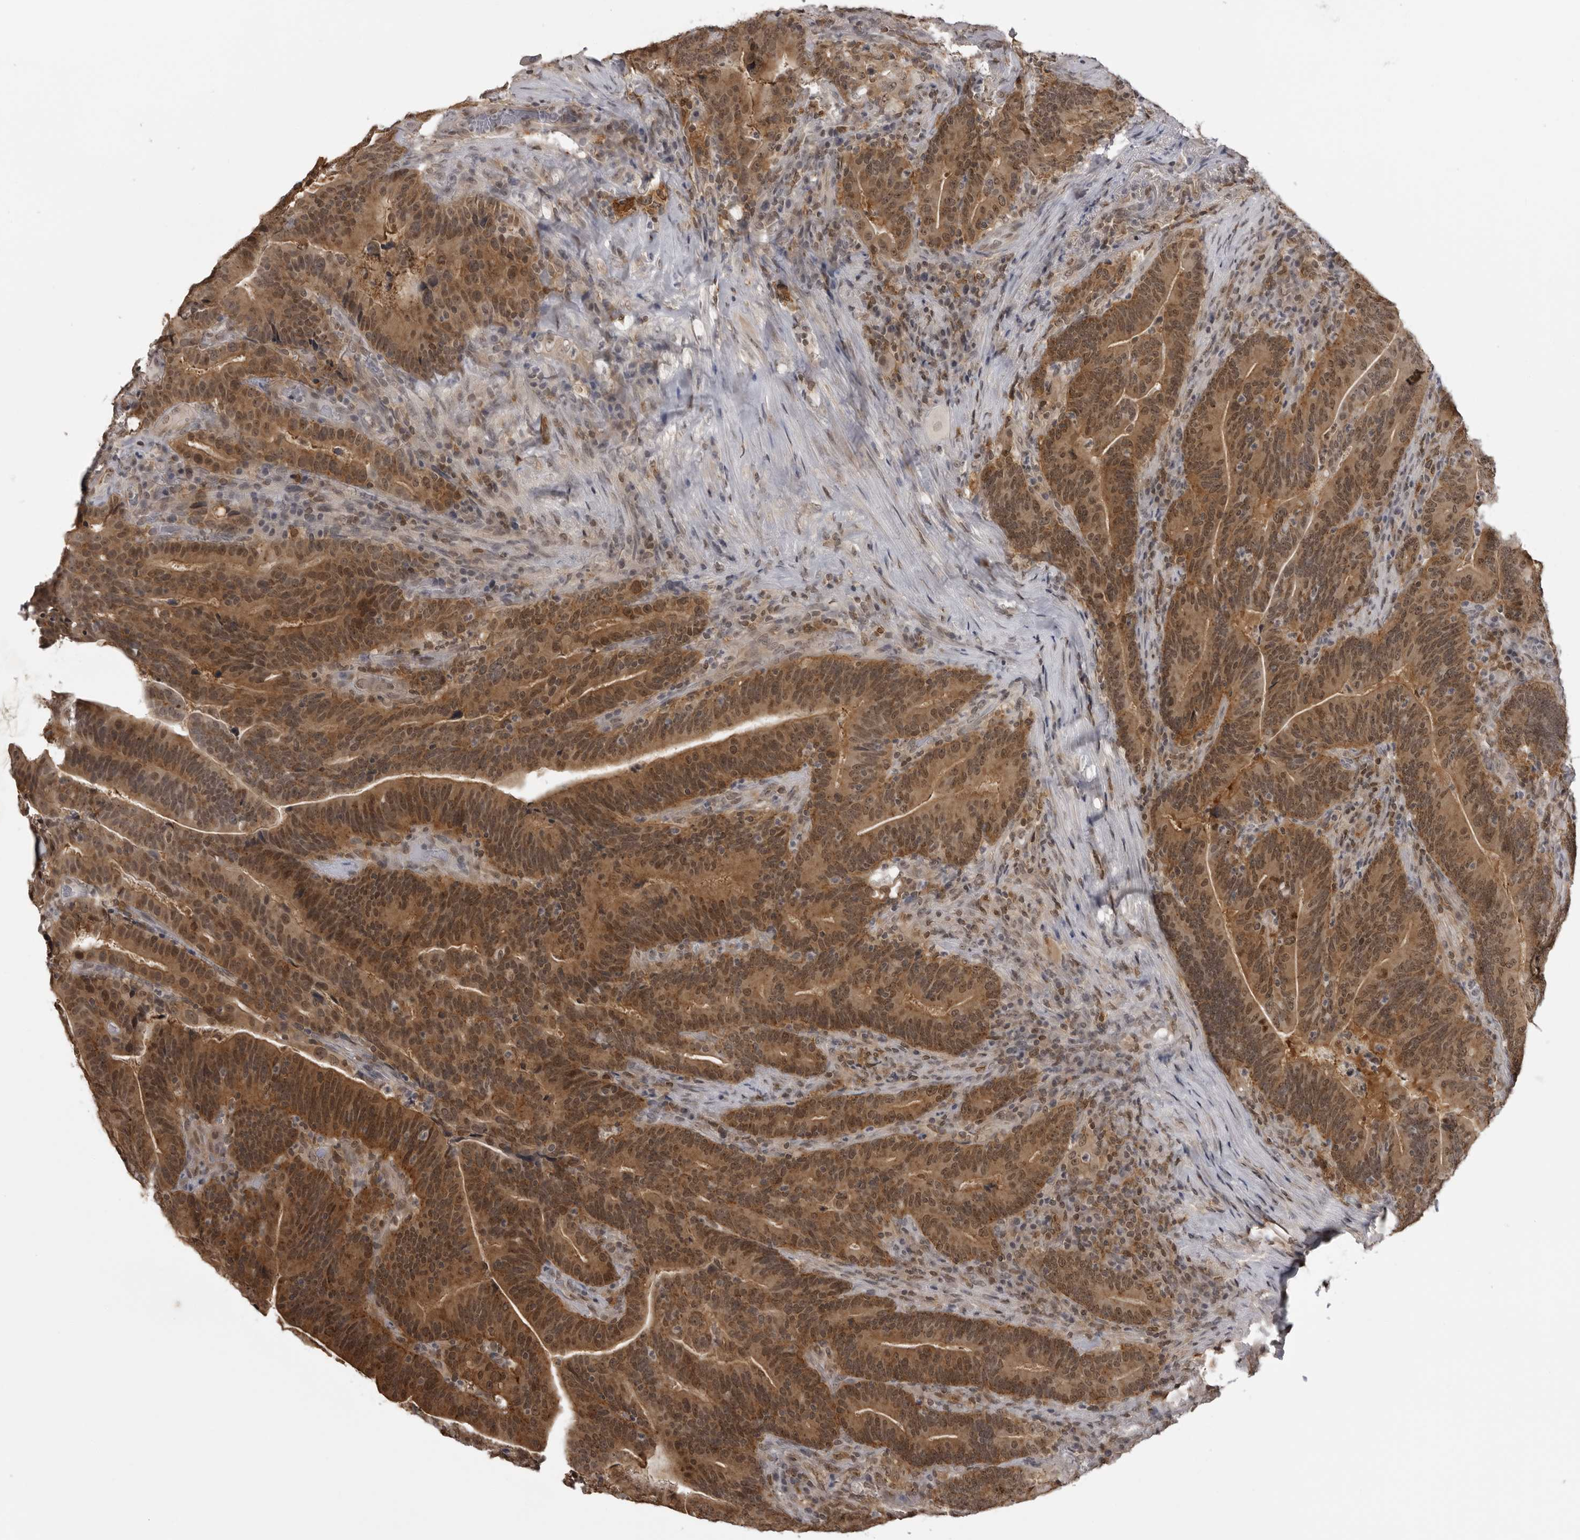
{"staining": {"intensity": "moderate", "quantity": ">75%", "location": "cytoplasmic/membranous,nuclear"}, "tissue": "colorectal cancer", "cell_type": "Tumor cells", "image_type": "cancer", "snomed": [{"axis": "morphology", "description": "Adenocarcinoma, NOS"}, {"axis": "topography", "description": "Colon"}], "caption": "DAB (3,3'-diaminobenzidine) immunohistochemical staining of human colorectal cancer (adenocarcinoma) displays moderate cytoplasmic/membranous and nuclear protein positivity in about >75% of tumor cells.", "gene": "PDCL3", "patient": {"sex": "female", "age": 66}}